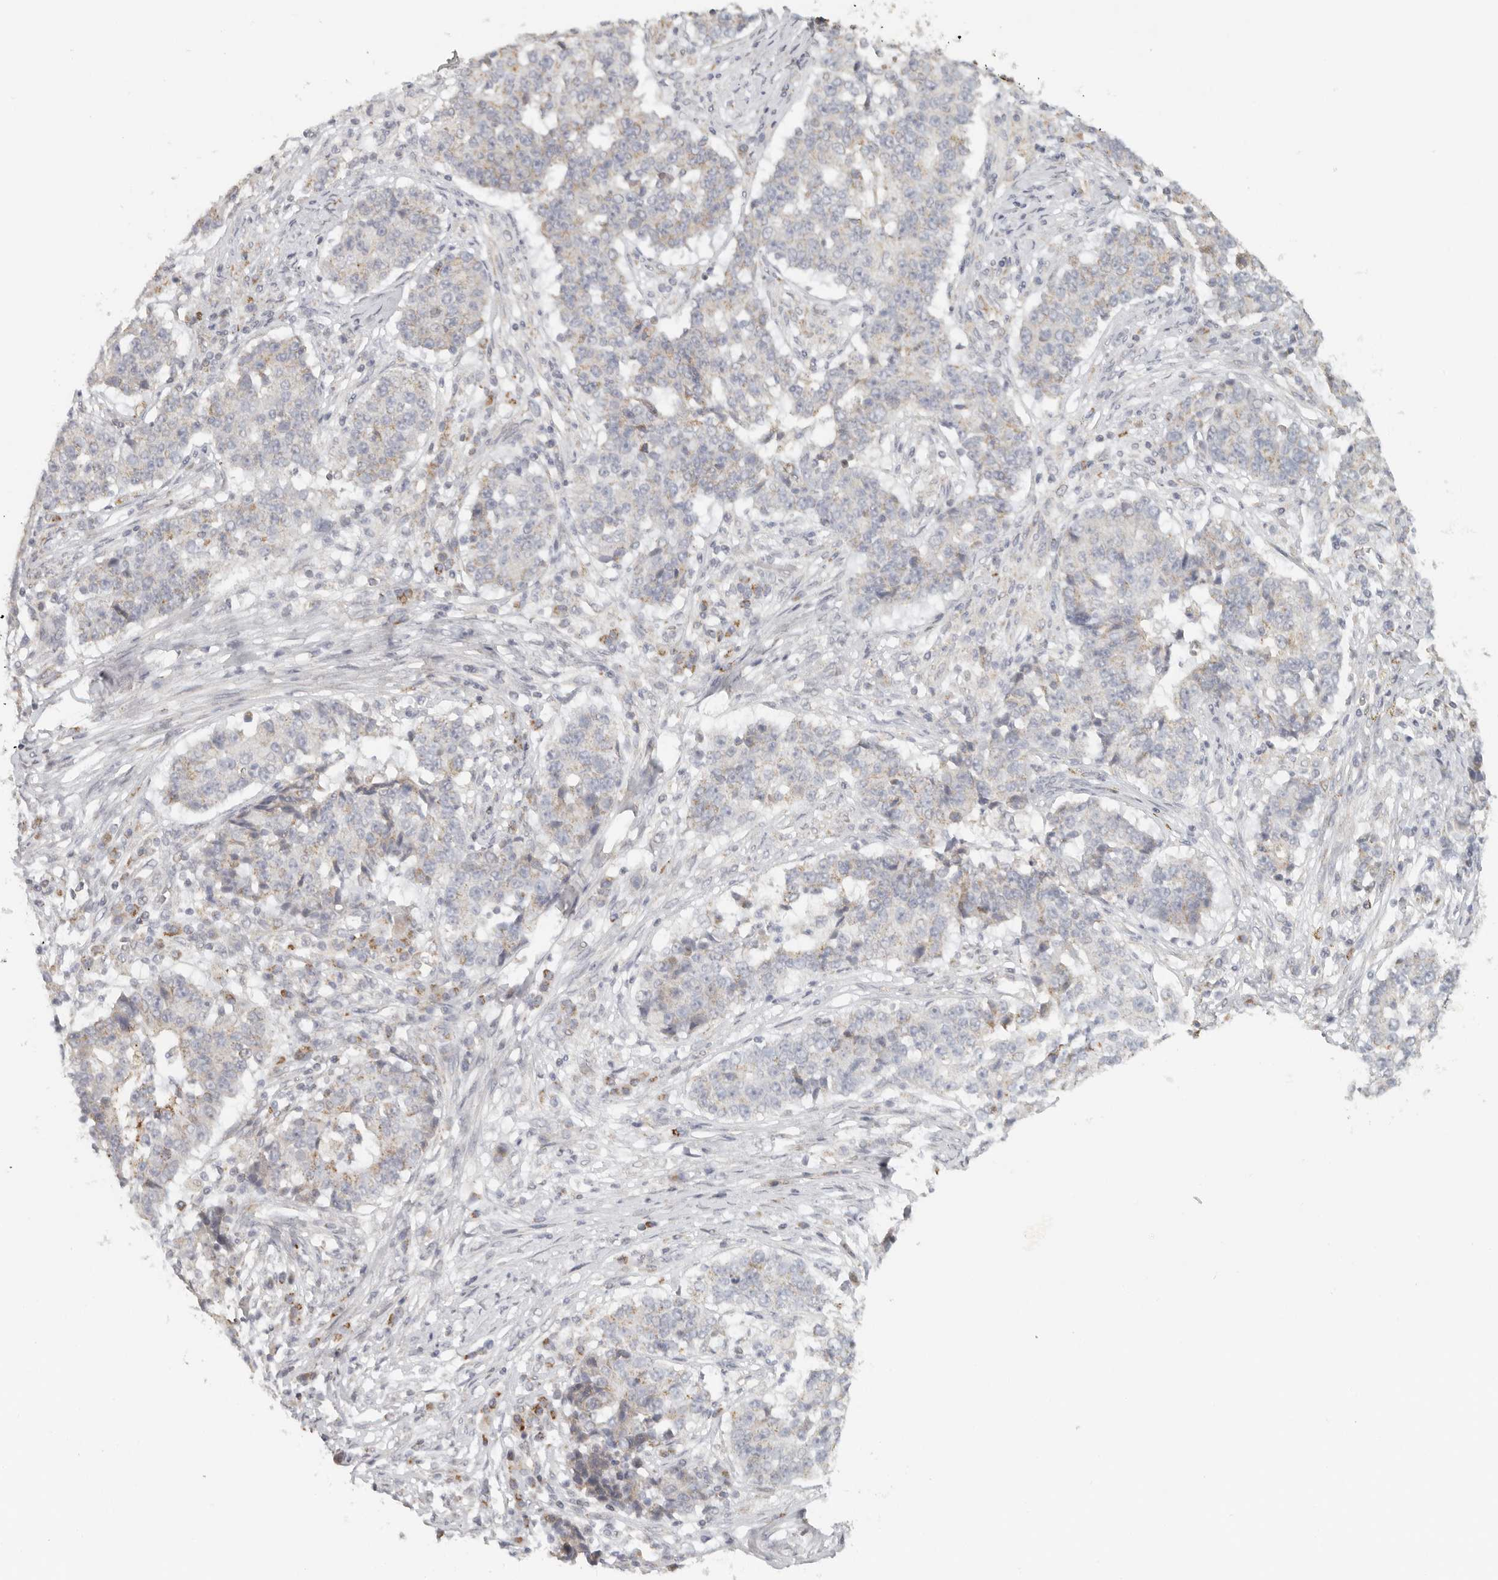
{"staining": {"intensity": "negative", "quantity": "none", "location": "none"}, "tissue": "stomach cancer", "cell_type": "Tumor cells", "image_type": "cancer", "snomed": [{"axis": "morphology", "description": "Adenocarcinoma, NOS"}, {"axis": "topography", "description": "Stomach"}], "caption": "A histopathology image of stomach adenocarcinoma stained for a protein shows no brown staining in tumor cells.", "gene": "KDF1", "patient": {"sex": "male", "age": 59}}